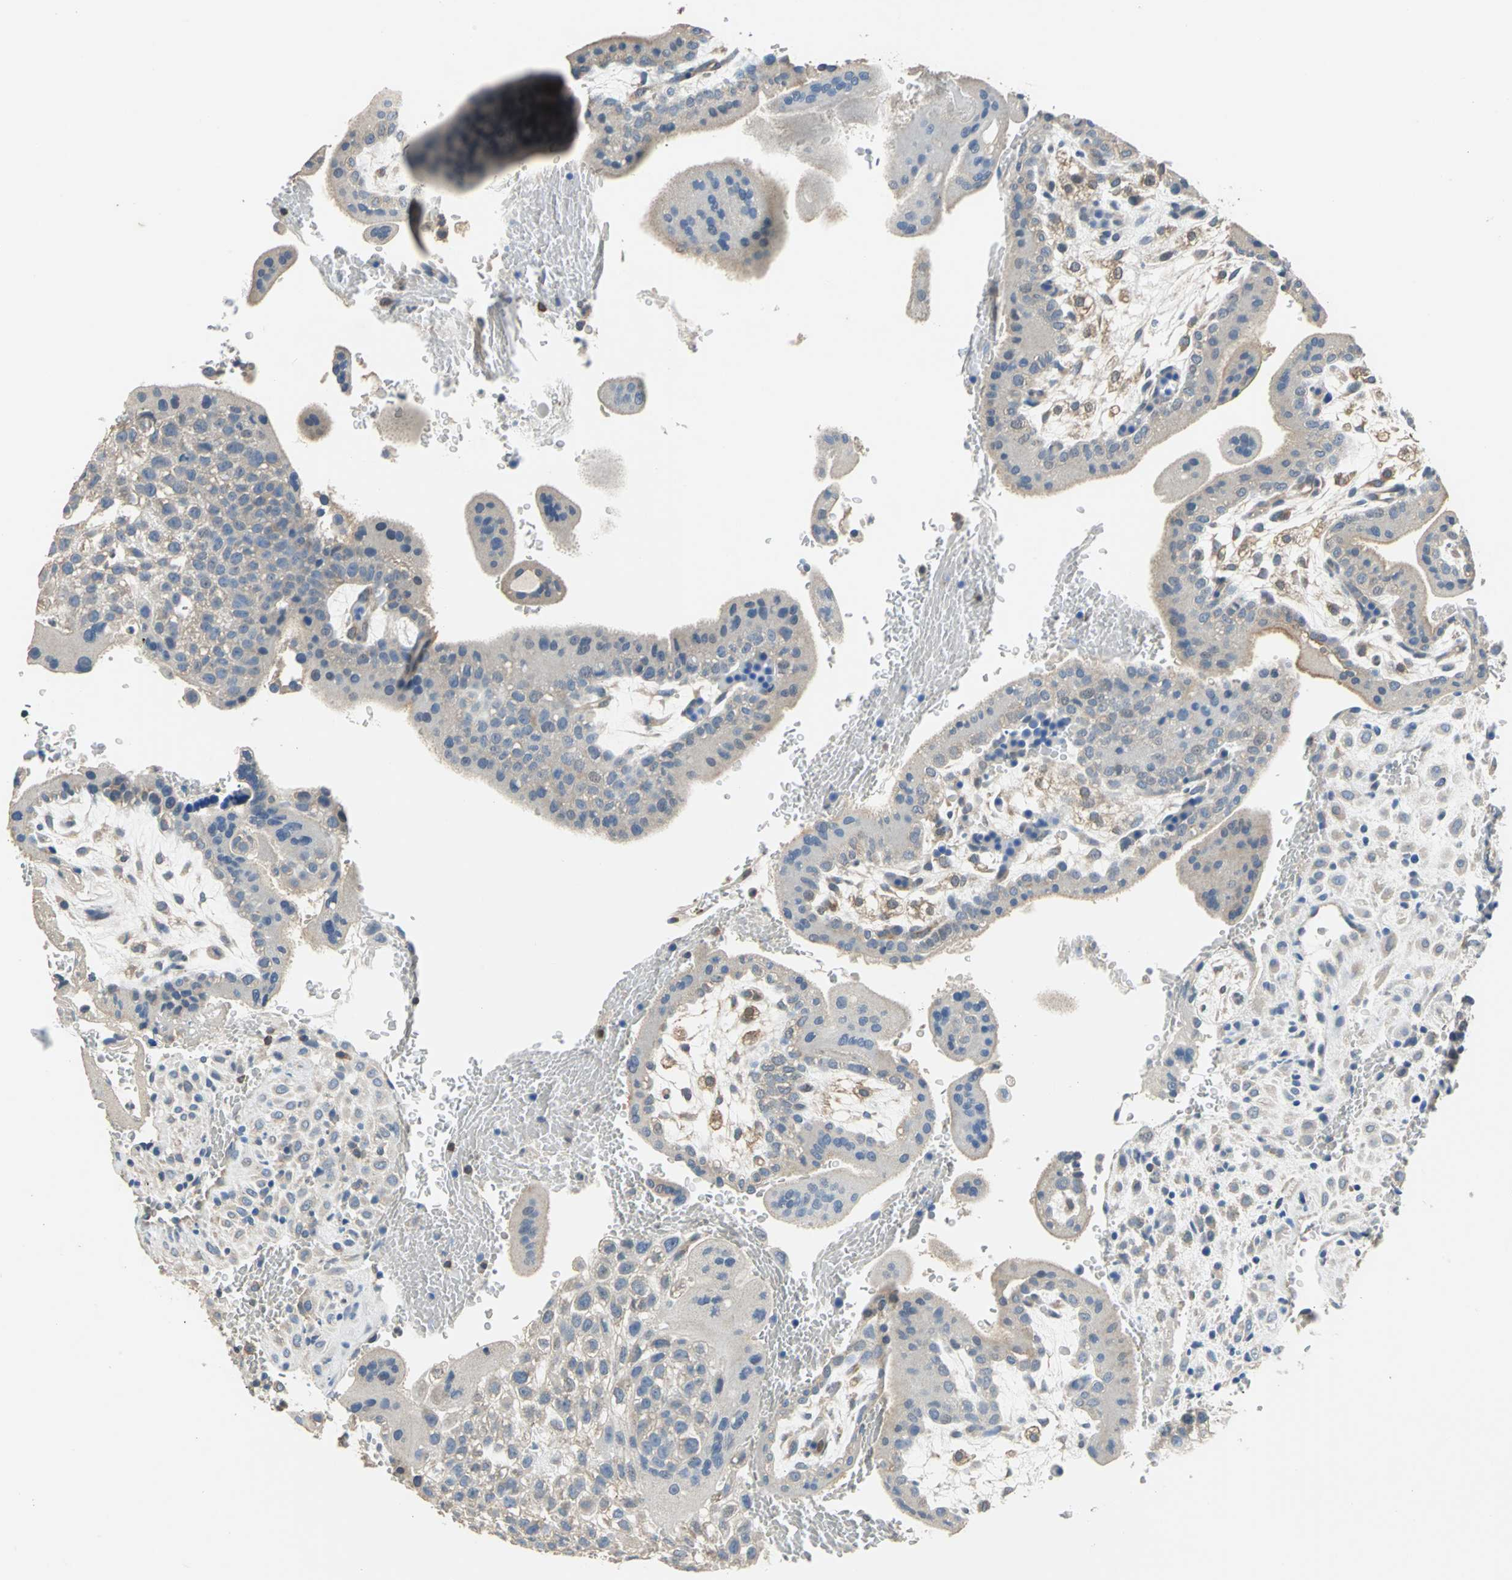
{"staining": {"intensity": "weak", "quantity": "25%-75%", "location": "cytoplasmic/membranous"}, "tissue": "placenta", "cell_type": "Trophoblastic cells", "image_type": "normal", "snomed": [{"axis": "morphology", "description": "Normal tissue, NOS"}, {"axis": "topography", "description": "Placenta"}], "caption": "Benign placenta shows weak cytoplasmic/membranous expression in approximately 25%-75% of trophoblastic cells, visualized by immunohistochemistry.", "gene": "PRKCA", "patient": {"sex": "female", "age": 35}}